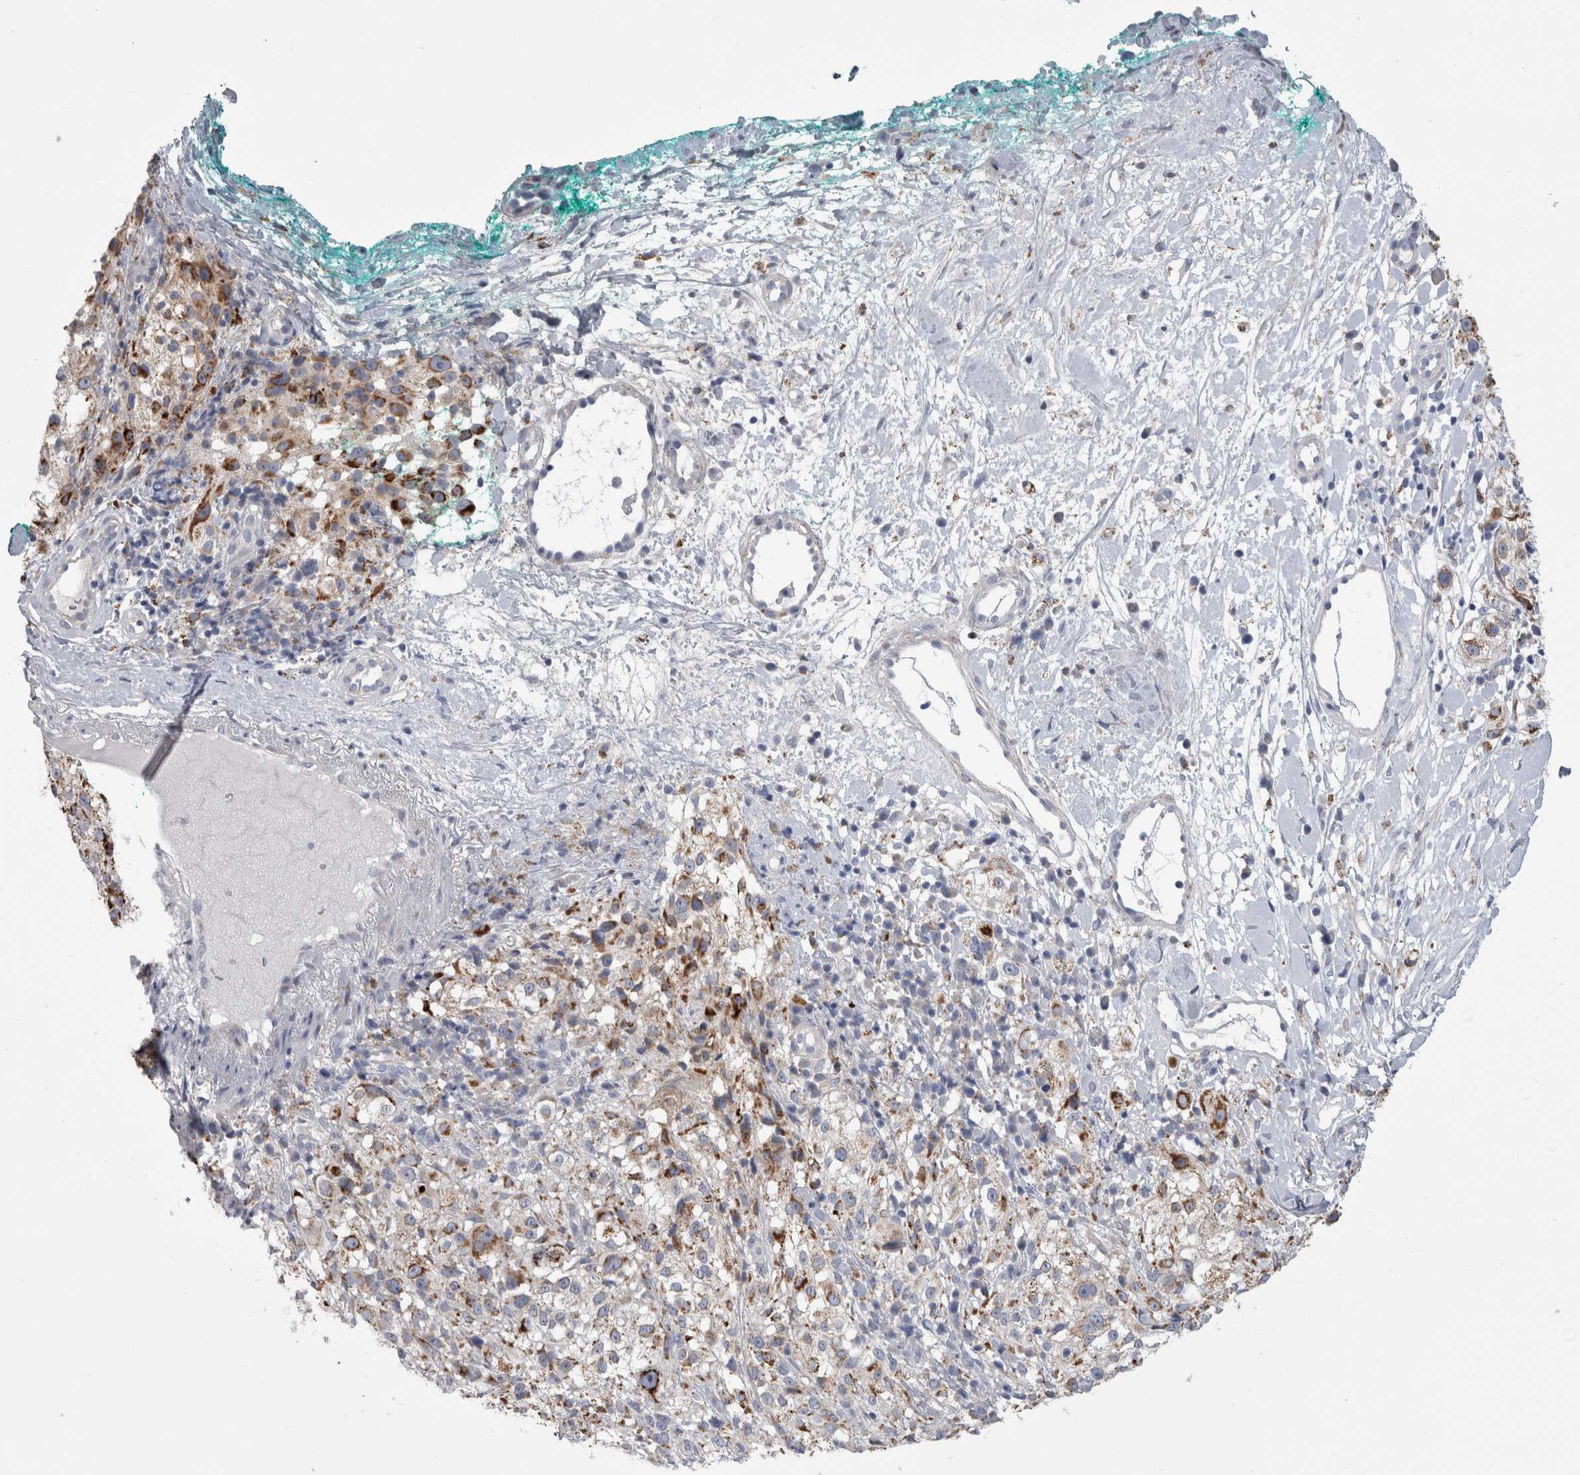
{"staining": {"intensity": "negative", "quantity": "none", "location": "none"}, "tissue": "melanoma", "cell_type": "Tumor cells", "image_type": "cancer", "snomed": [{"axis": "morphology", "description": "Necrosis, NOS"}, {"axis": "morphology", "description": "Malignant melanoma, NOS"}, {"axis": "topography", "description": "Skin"}], "caption": "There is no significant positivity in tumor cells of melanoma.", "gene": "GATM", "patient": {"sex": "female", "age": 87}}